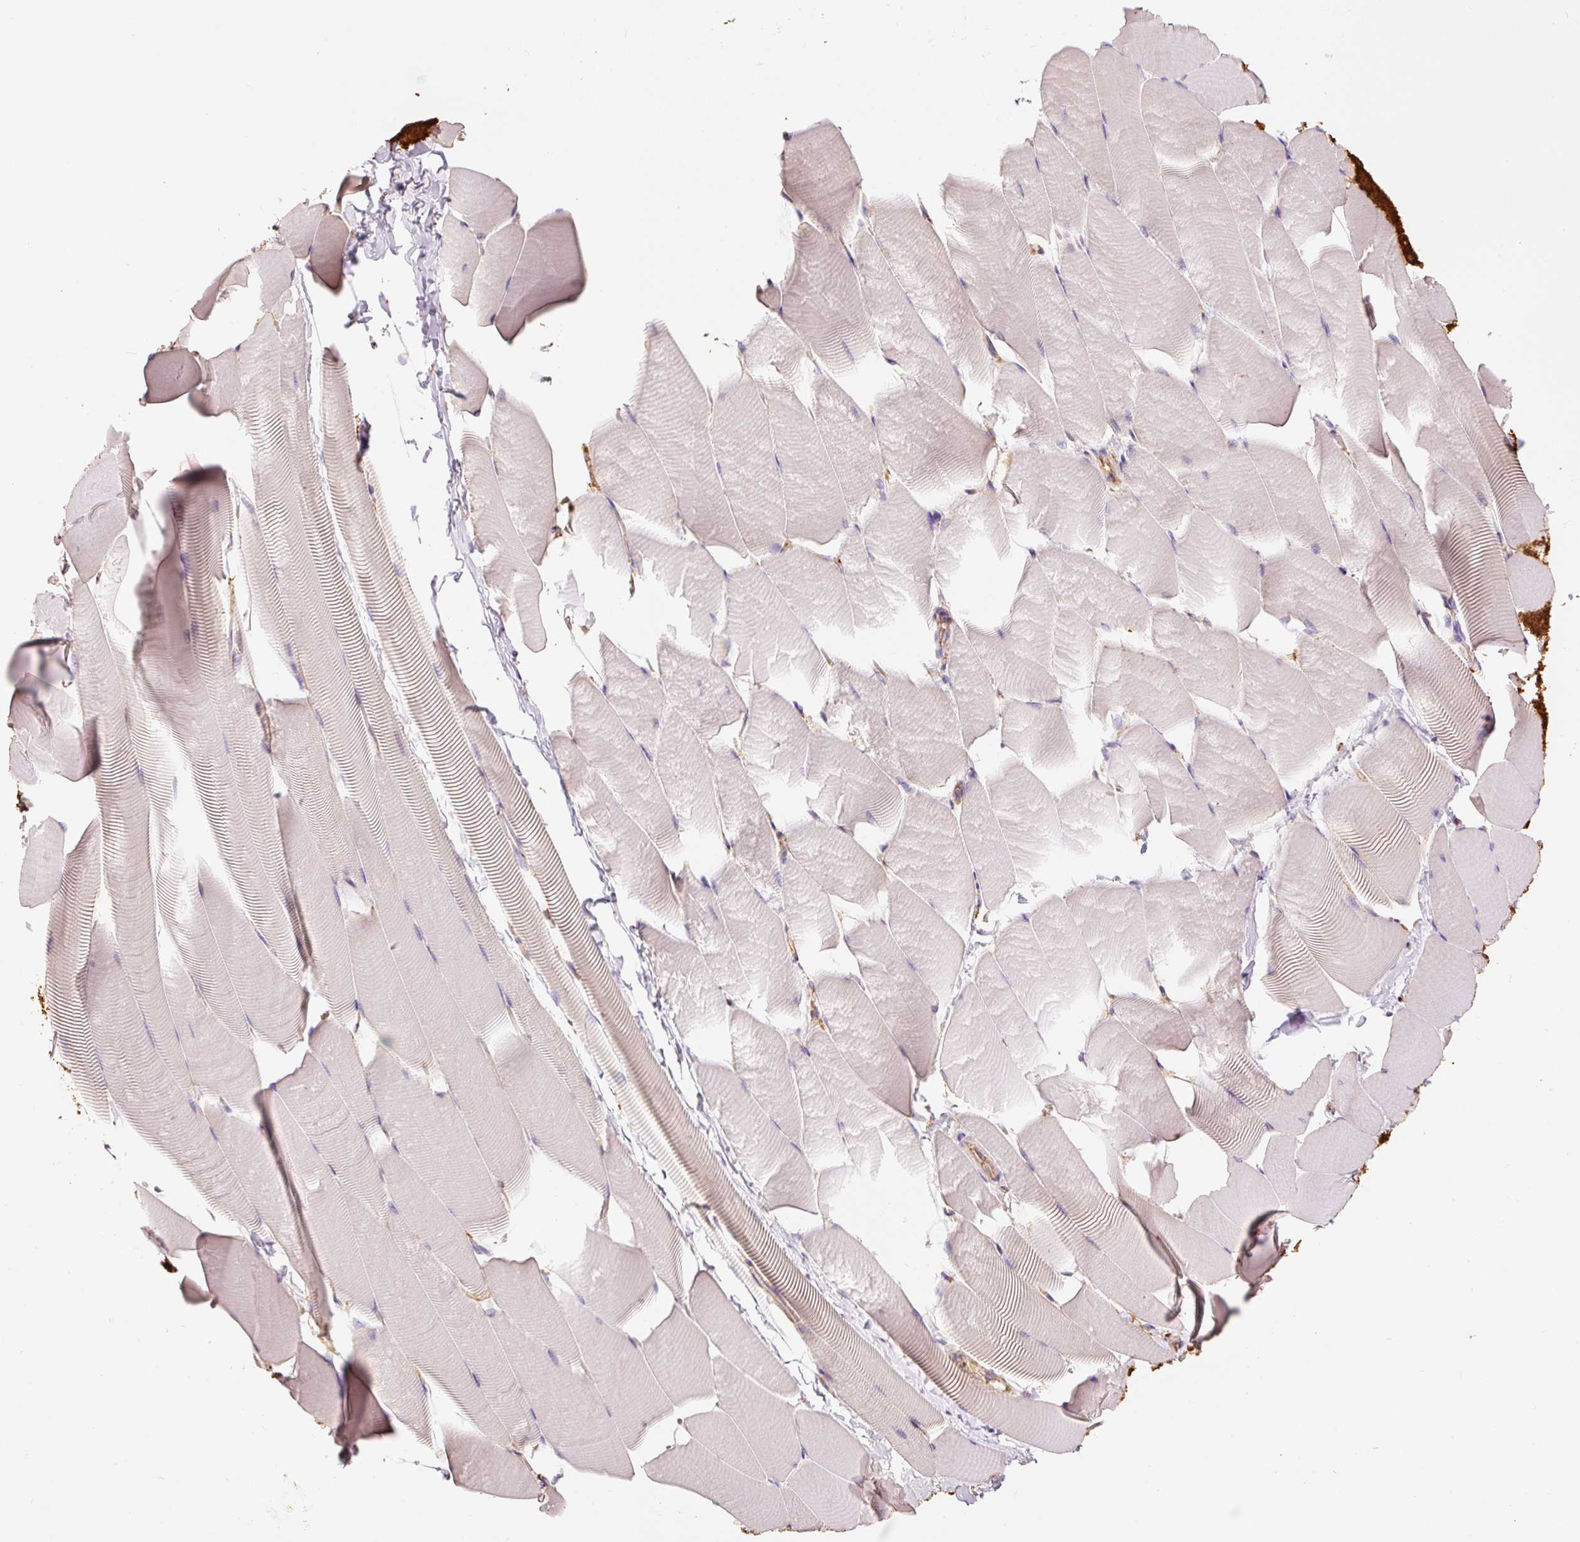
{"staining": {"intensity": "negative", "quantity": "none", "location": "none"}, "tissue": "skeletal muscle", "cell_type": "Myocytes", "image_type": "normal", "snomed": [{"axis": "morphology", "description": "Normal tissue, NOS"}, {"axis": "topography", "description": "Skeletal muscle"}], "caption": "This is an IHC micrograph of benign human skeletal muscle. There is no expression in myocytes.", "gene": "ENSG00000249624", "patient": {"sex": "male", "age": 25}}